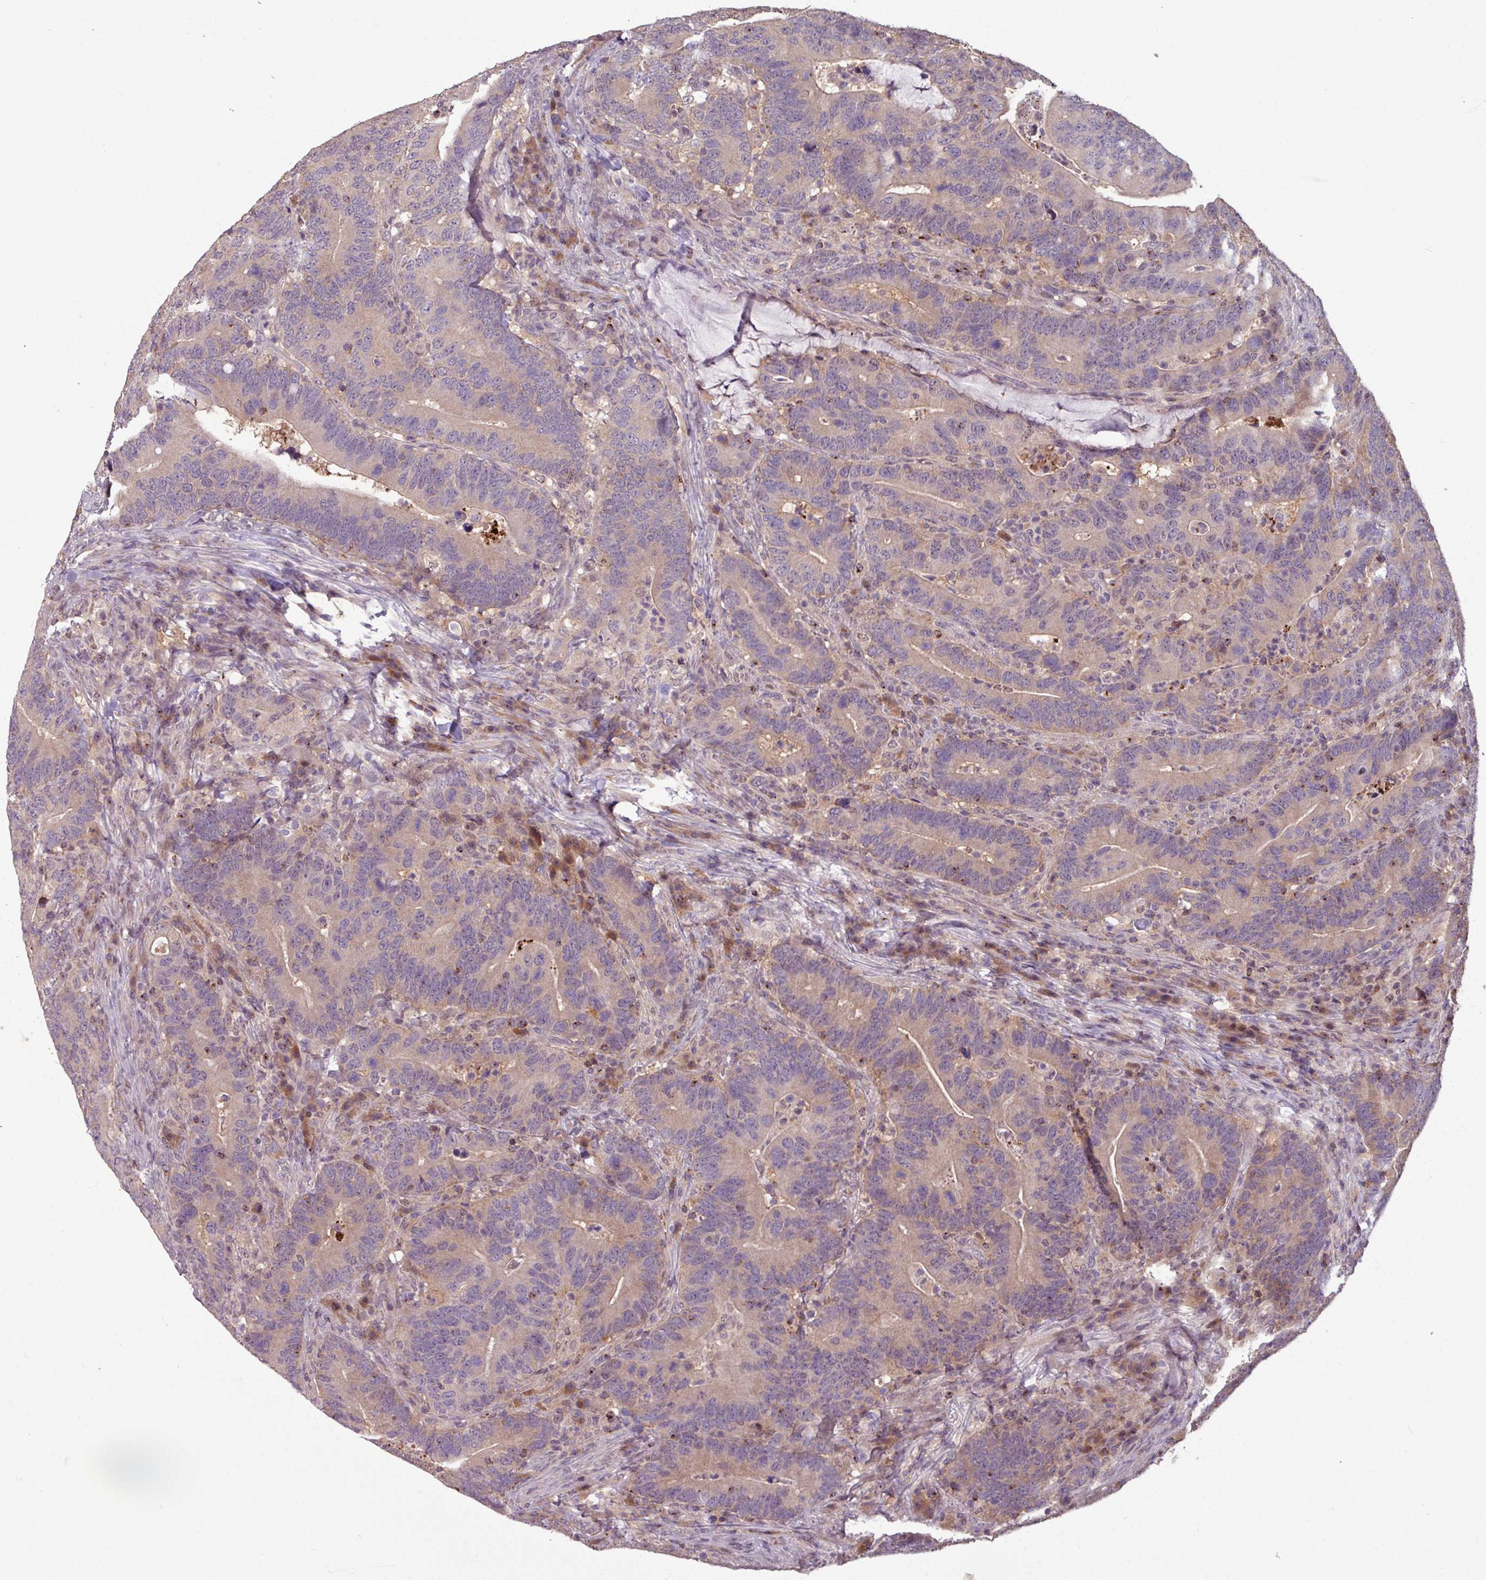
{"staining": {"intensity": "weak", "quantity": "<25%", "location": "cytoplasmic/membranous"}, "tissue": "colorectal cancer", "cell_type": "Tumor cells", "image_type": "cancer", "snomed": [{"axis": "morphology", "description": "Adenocarcinoma, NOS"}, {"axis": "topography", "description": "Colon"}], "caption": "Immunohistochemistry (IHC) photomicrograph of human colorectal cancer stained for a protein (brown), which reveals no staining in tumor cells.", "gene": "OR6B1", "patient": {"sex": "female", "age": 66}}